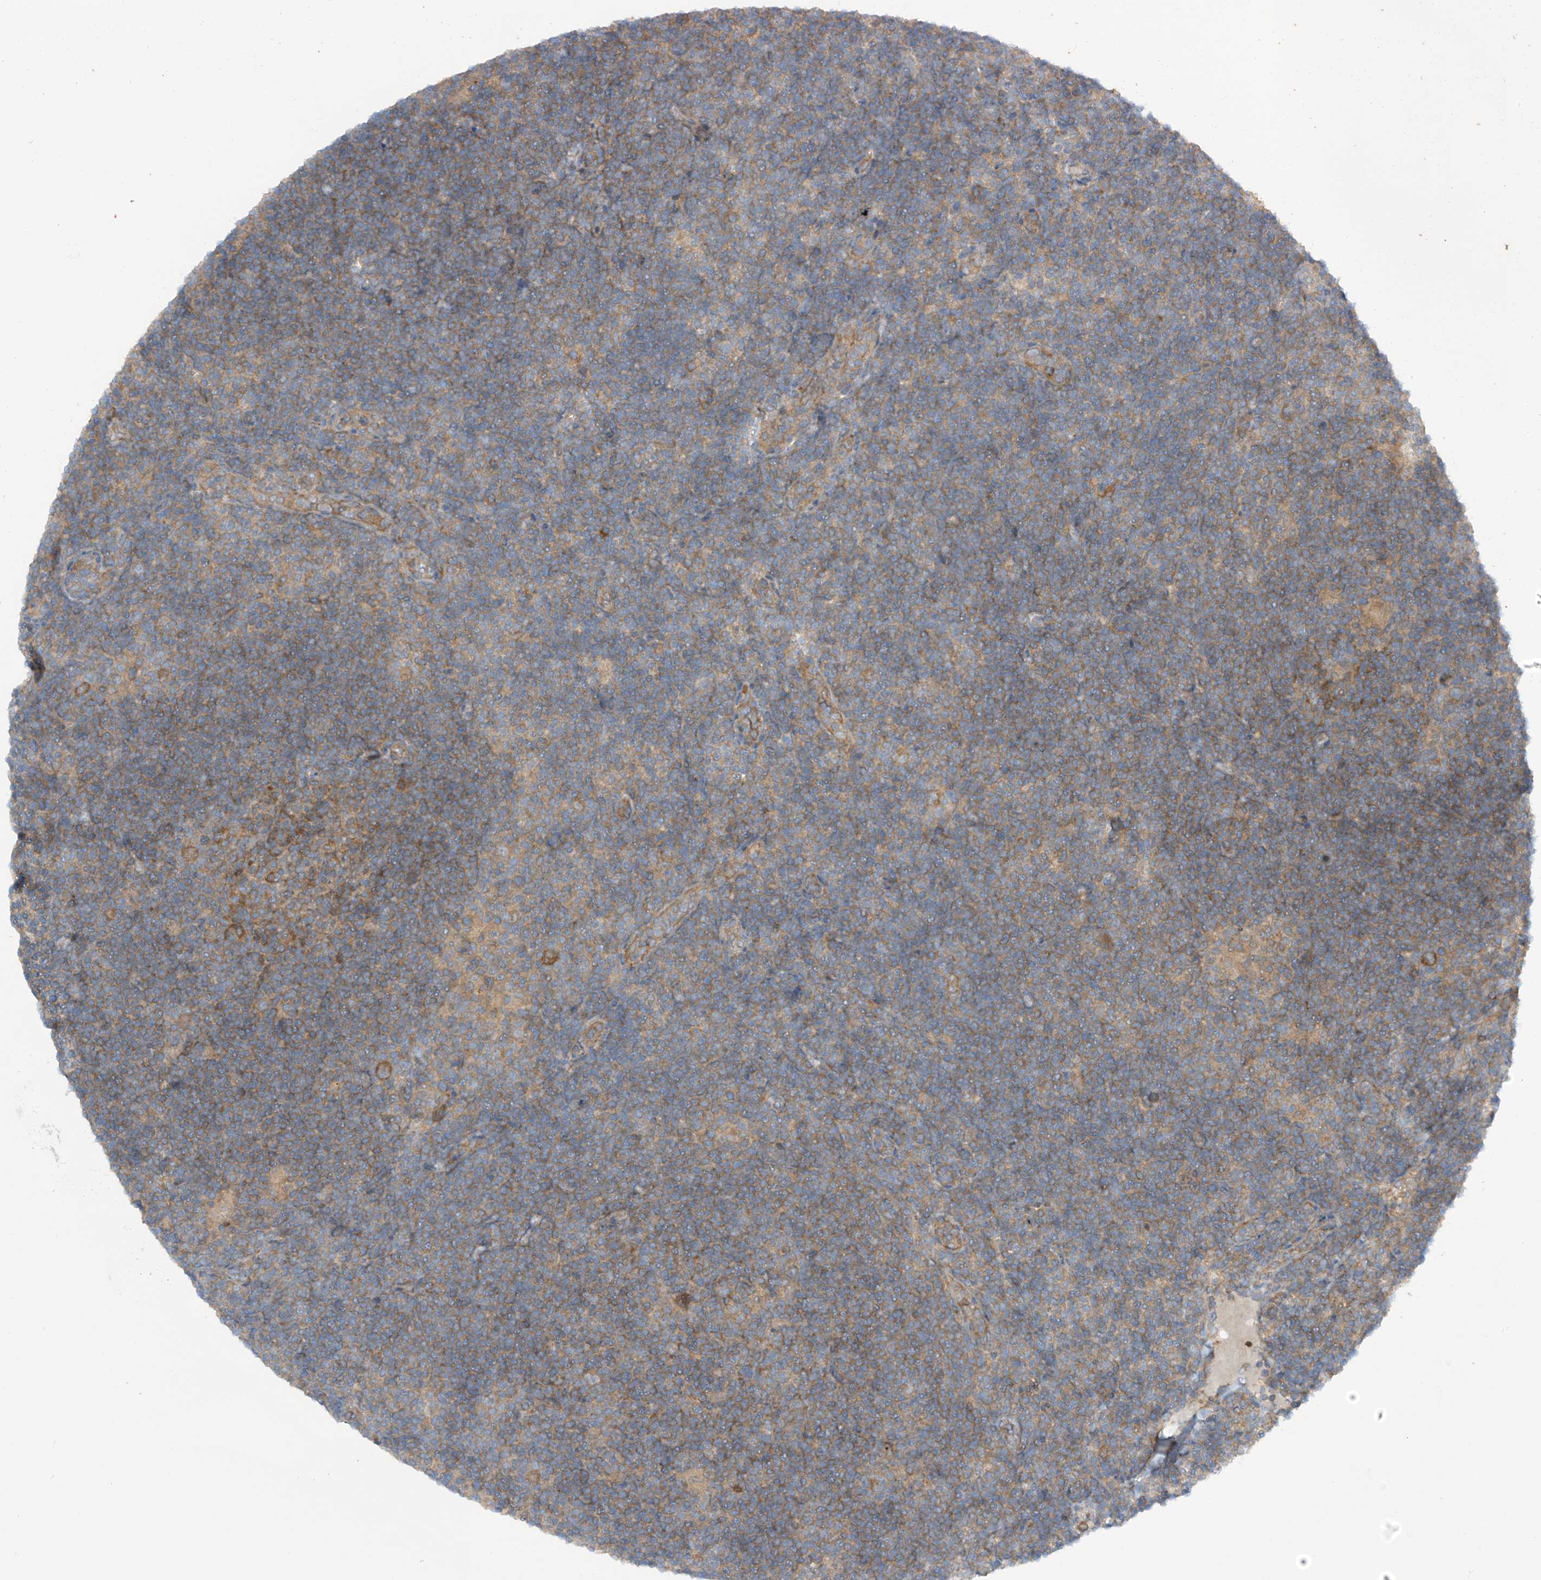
{"staining": {"intensity": "moderate", "quantity": ">75%", "location": "cytoplasmic/membranous"}, "tissue": "lymphoma", "cell_type": "Tumor cells", "image_type": "cancer", "snomed": [{"axis": "morphology", "description": "Hodgkin's disease, NOS"}, {"axis": "topography", "description": "Lymph node"}], "caption": "IHC (DAB) staining of human Hodgkin's disease demonstrates moderate cytoplasmic/membranous protein staining in approximately >75% of tumor cells.", "gene": "FSD1L", "patient": {"sex": "female", "age": 57}}